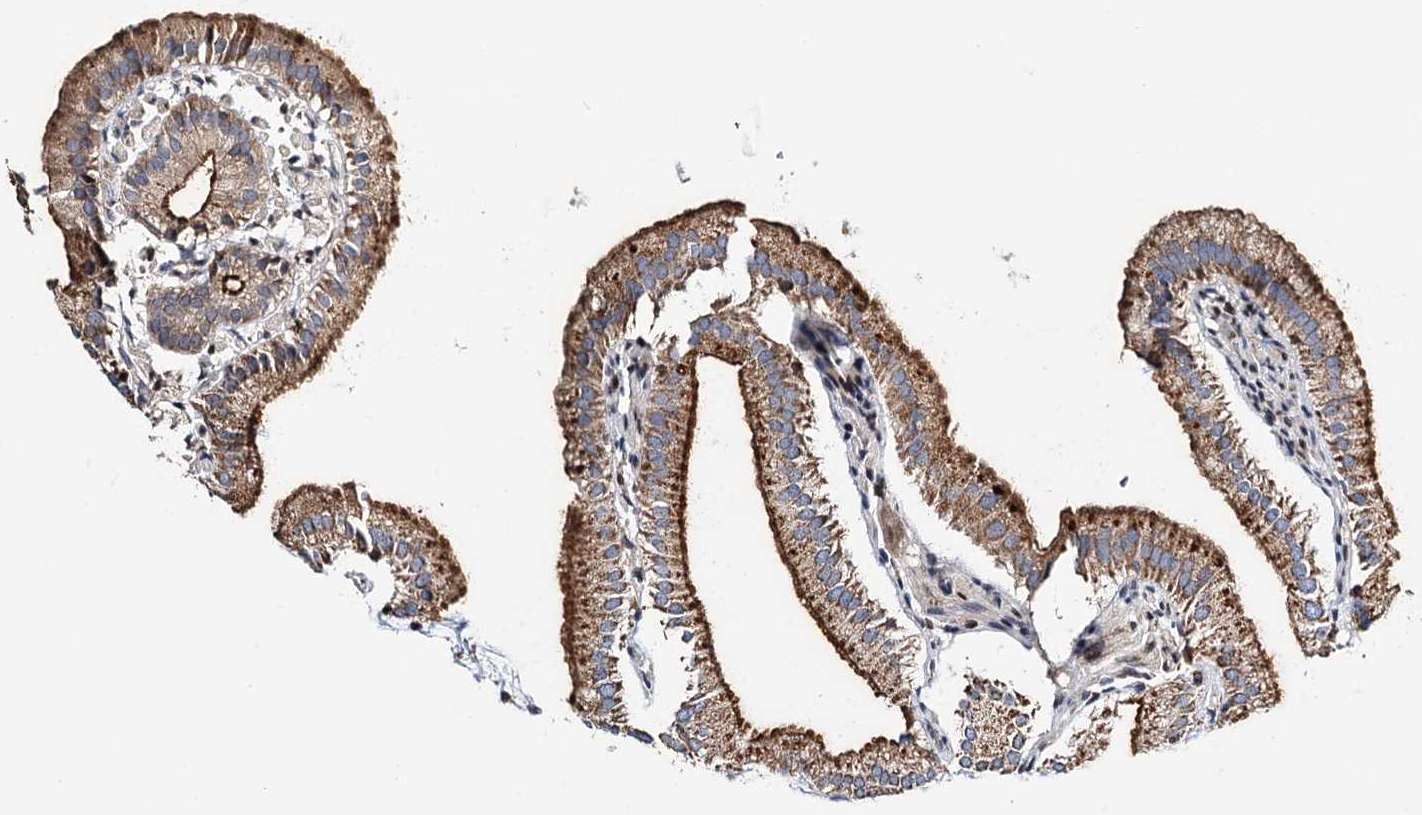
{"staining": {"intensity": "moderate", "quantity": ">75%", "location": "cytoplasmic/membranous"}, "tissue": "gallbladder", "cell_type": "Glandular cells", "image_type": "normal", "snomed": [{"axis": "morphology", "description": "Normal tissue, NOS"}, {"axis": "topography", "description": "Gallbladder"}], "caption": "Protein expression analysis of unremarkable gallbladder shows moderate cytoplasmic/membranous staining in about >75% of glandular cells.", "gene": "CFAP46", "patient": {"sex": "male", "age": 55}}